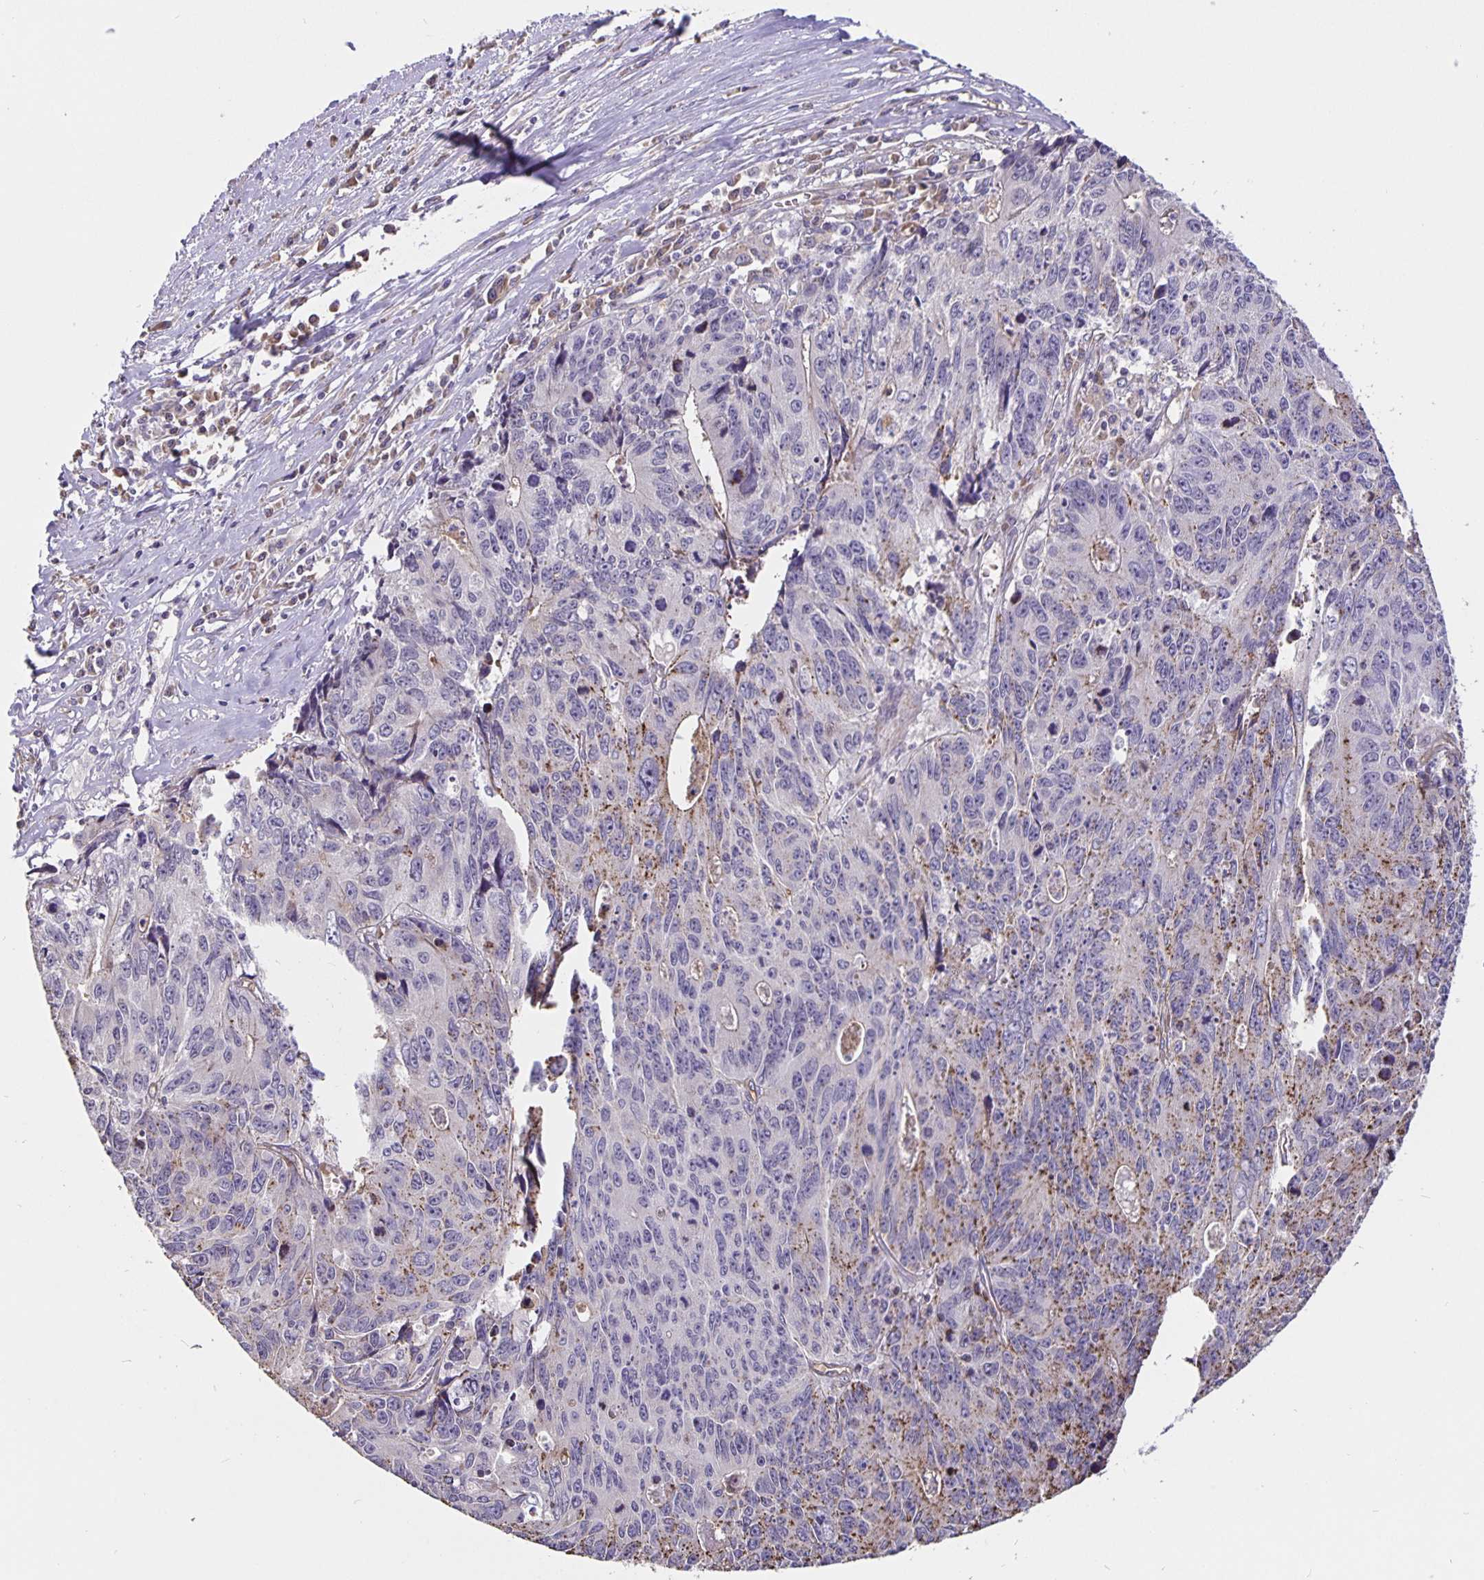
{"staining": {"intensity": "moderate", "quantity": "<25%", "location": "cytoplasmic/membranous"}, "tissue": "liver cancer", "cell_type": "Tumor cells", "image_type": "cancer", "snomed": [{"axis": "morphology", "description": "Cholangiocarcinoma"}, {"axis": "topography", "description": "Liver"}], "caption": "IHC image of human liver cholangiocarcinoma stained for a protein (brown), which reveals low levels of moderate cytoplasmic/membranous expression in about <25% of tumor cells.", "gene": "TMEM71", "patient": {"sex": "male", "age": 65}}